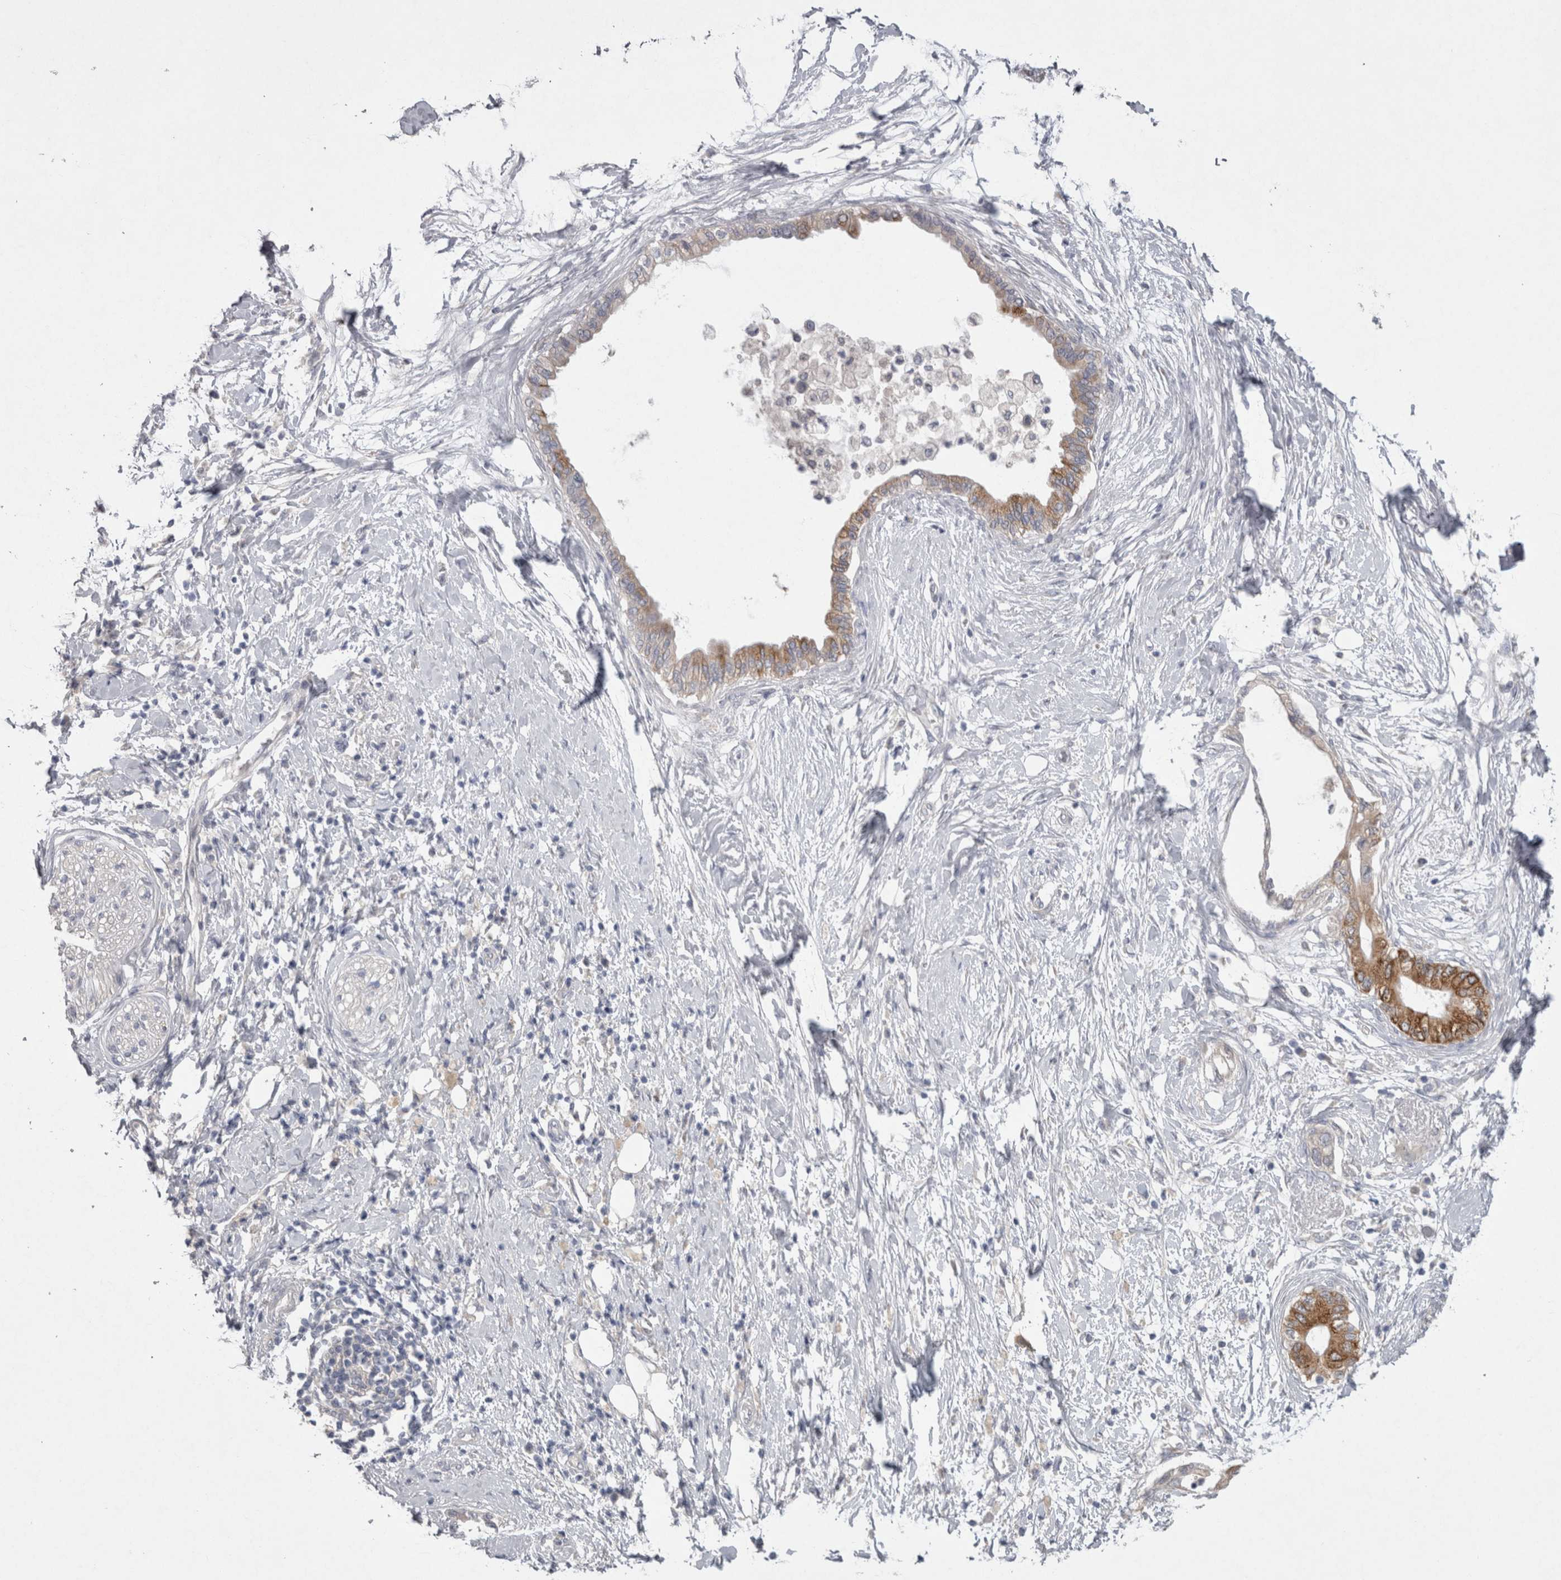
{"staining": {"intensity": "moderate", "quantity": "<25%", "location": "cytoplasmic/membranous"}, "tissue": "pancreatic cancer", "cell_type": "Tumor cells", "image_type": "cancer", "snomed": [{"axis": "morphology", "description": "Normal tissue, NOS"}, {"axis": "morphology", "description": "Adenocarcinoma, NOS"}, {"axis": "topography", "description": "Pancreas"}, {"axis": "topography", "description": "Duodenum"}], "caption": "Pancreatic cancer (adenocarcinoma) stained for a protein reveals moderate cytoplasmic/membranous positivity in tumor cells. The protein is shown in brown color, while the nuclei are stained blue.", "gene": "LRRC40", "patient": {"sex": "female", "age": 60}}